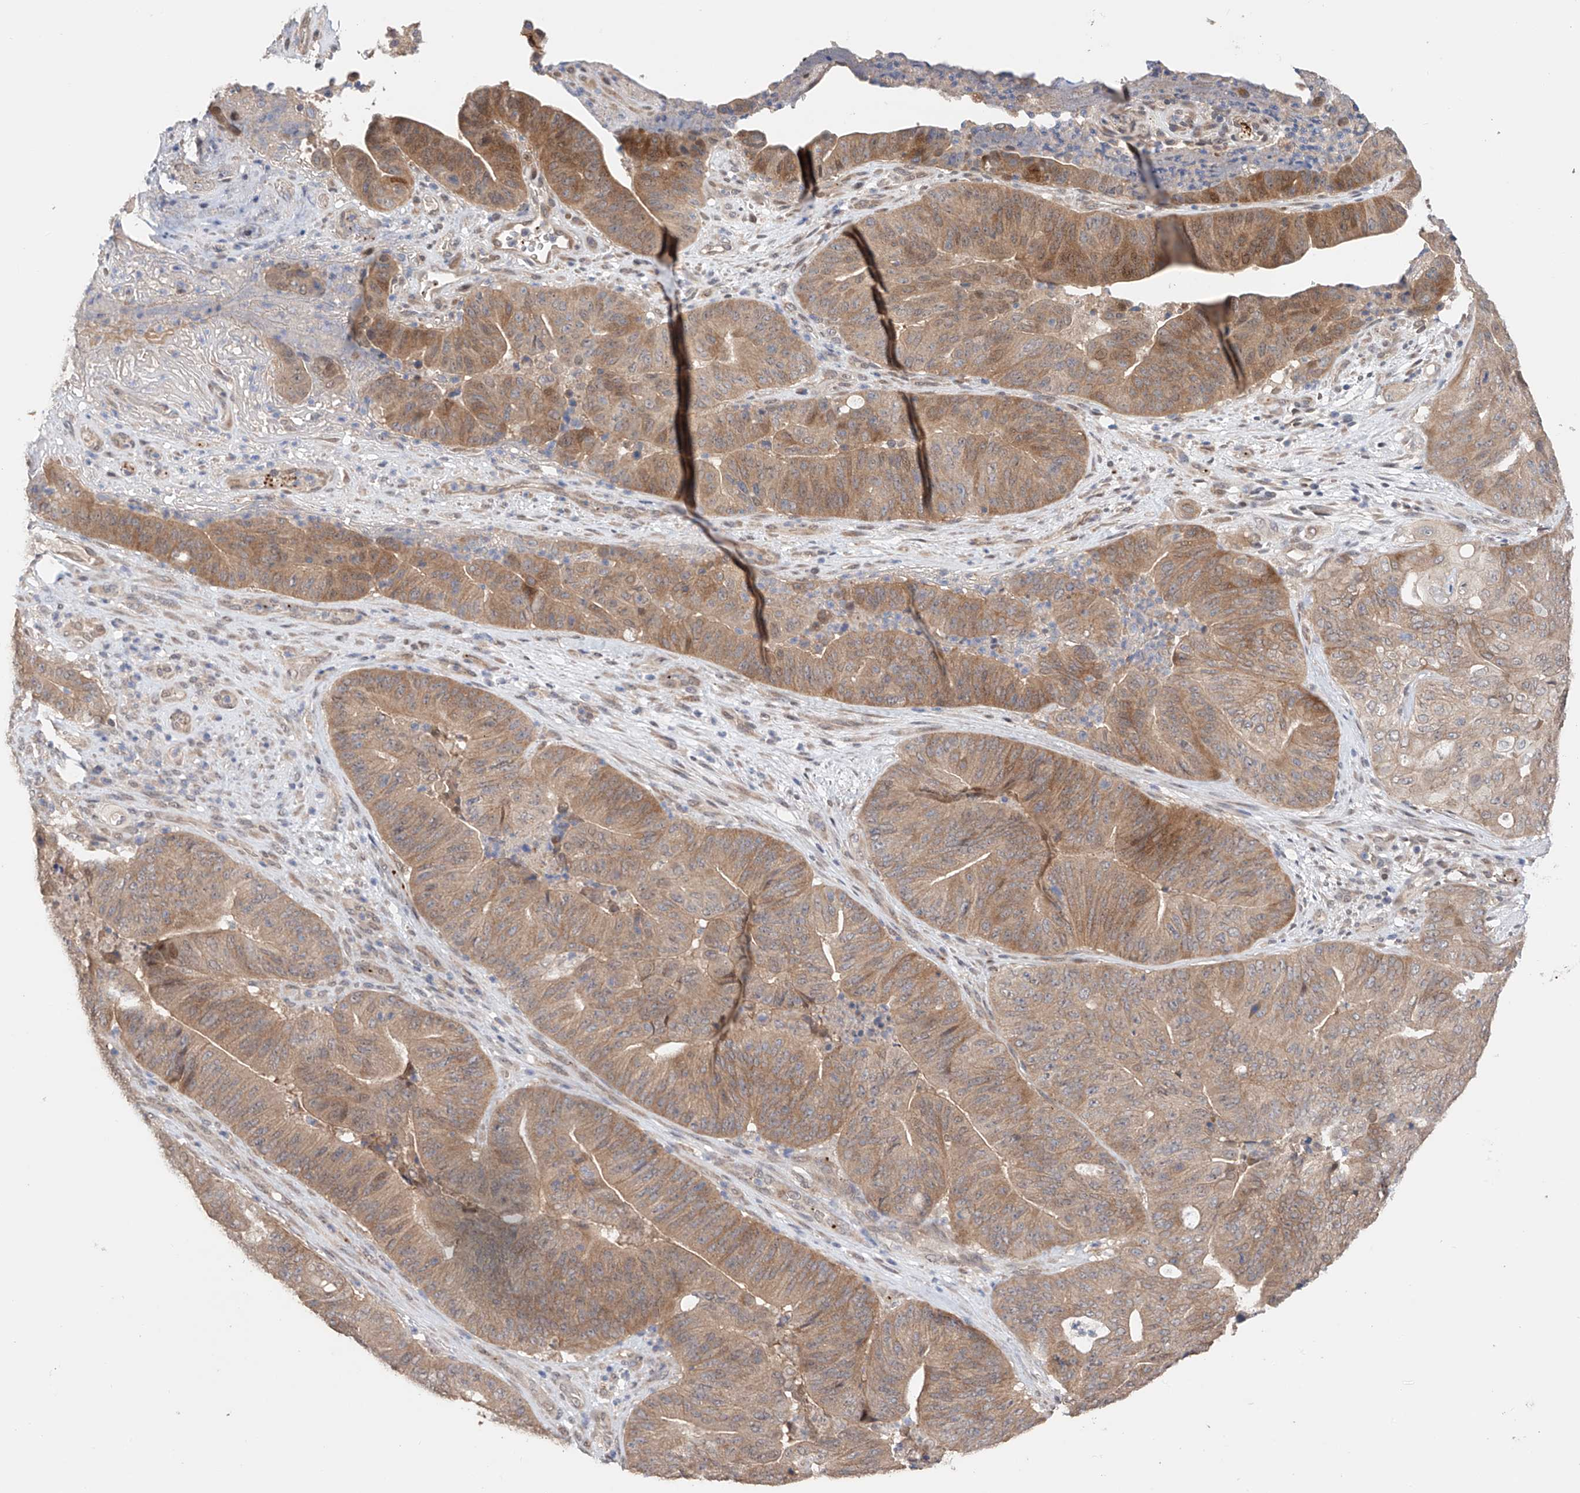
{"staining": {"intensity": "moderate", "quantity": ">75%", "location": "cytoplasmic/membranous,nuclear"}, "tissue": "pancreatic cancer", "cell_type": "Tumor cells", "image_type": "cancer", "snomed": [{"axis": "morphology", "description": "Adenocarcinoma, NOS"}, {"axis": "topography", "description": "Pancreas"}], "caption": "Approximately >75% of tumor cells in human pancreatic cancer (adenocarcinoma) reveal moderate cytoplasmic/membranous and nuclear protein staining as visualized by brown immunohistochemical staining.", "gene": "ZFHX2", "patient": {"sex": "female", "age": 77}}